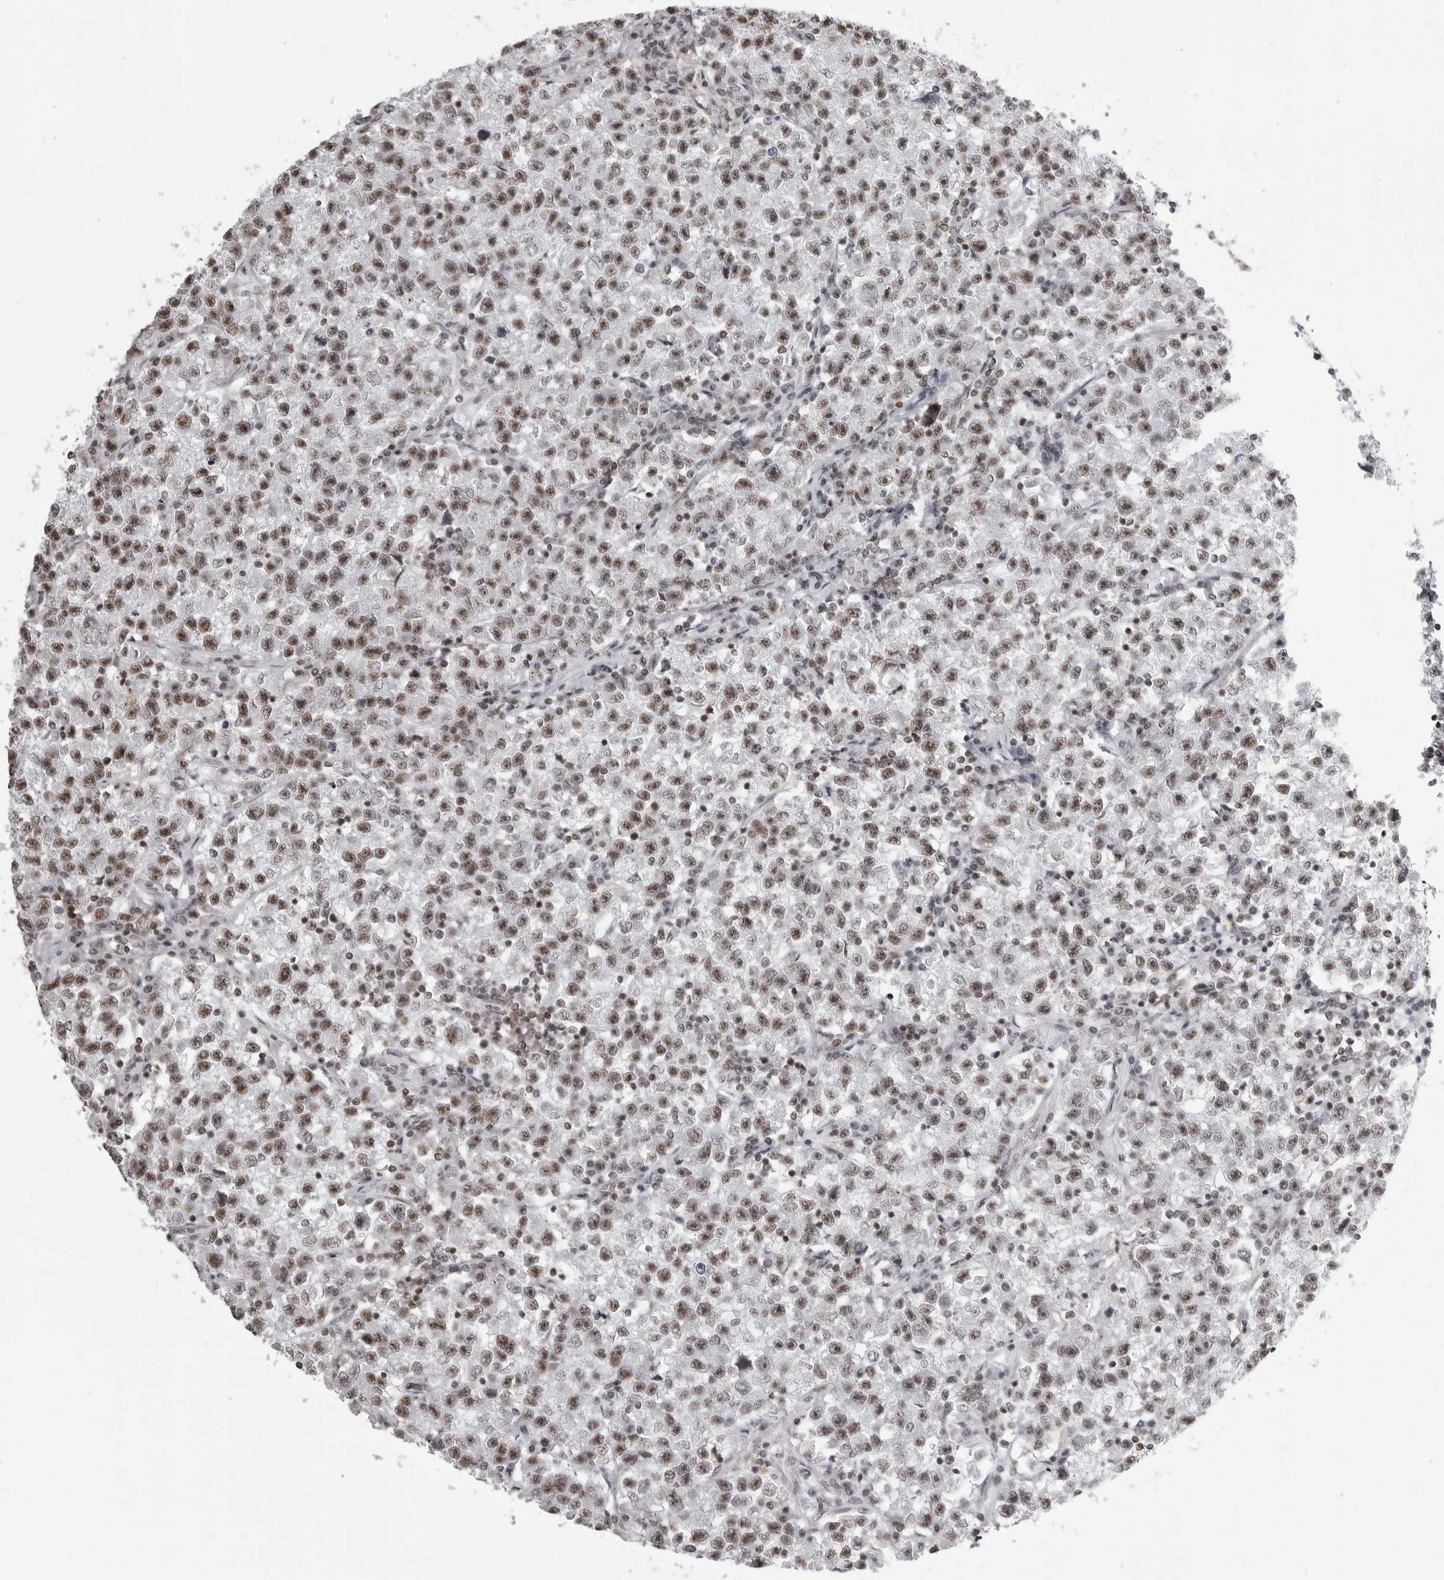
{"staining": {"intensity": "moderate", "quantity": ">75%", "location": "nuclear"}, "tissue": "testis cancer", "cell_type": "Tumor cells", "image_type": "cancer", "snomed": [{"axis": "morphology", "description": "Seminoma, NOS"}, {"axis": "topography", "description": "Testis"}], "caption": "Immunohistochemistry (IHC) staining of testis seminoma, which reveals medium levels of moderate nuclear expression in about >75% of tumor cells indicating moderate nuclear protein expression. The staining was performed using DAB (brown) for protein detection and nuclei were counterstained in hematoxylin (blue).", "gene": "WRAP53", "patient": {"sex": "male", "age": 22}}